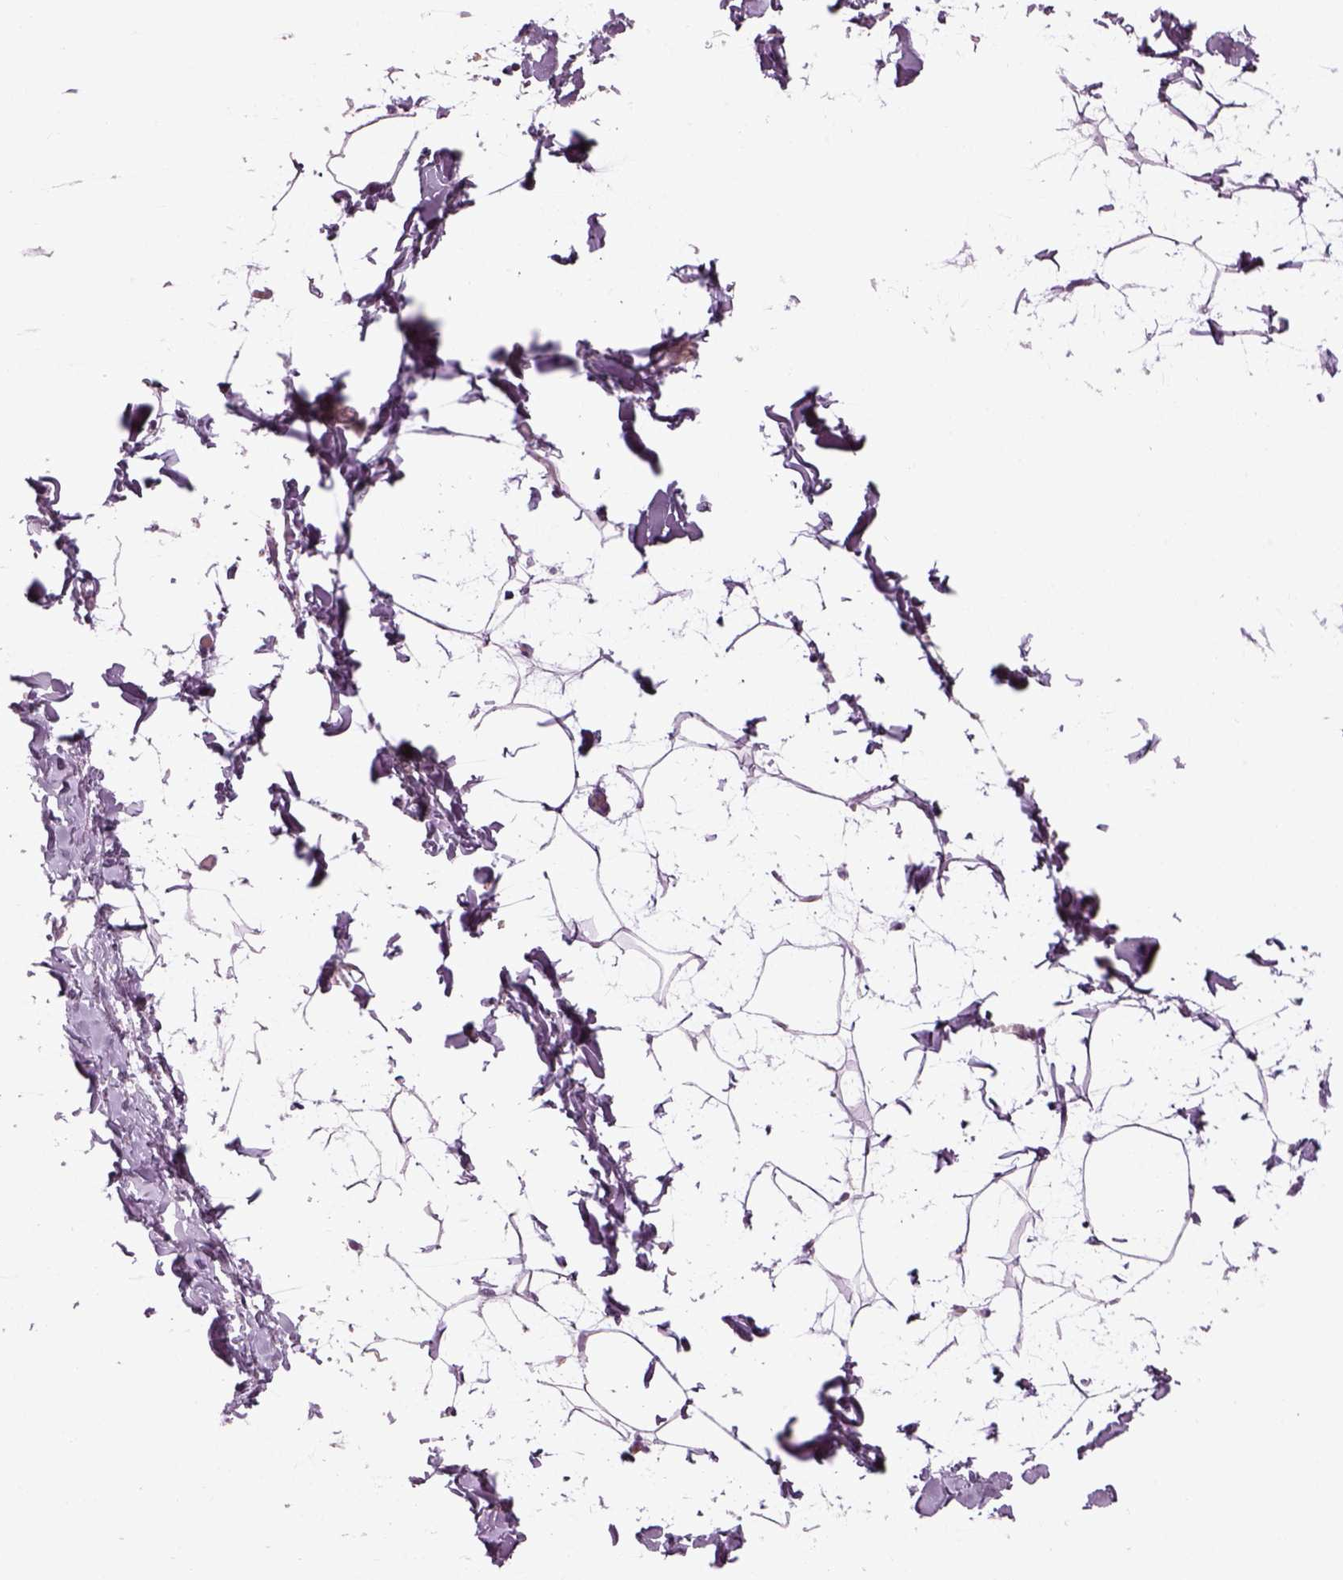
{"staining": {"intensity": "negative", "quantity": "none", "location": "none"}, "tissue": "adipose tissue", "cell_type": "Adipocytes", "image_type": "normal", "snomed": [{"axis": "morphology", "description": "Normal tissue, NOS"}, {"axis": "topography", "description": "Gallbladder"}, {"axis": "topography", "description": "Peripheral nerve tissue"}], "caption": "The histopathology image shows no significant expression in adipocytes of adipose tissue.", "gene": "PABPC1L2A", "patient": {"sex": "female", "age": 45}}